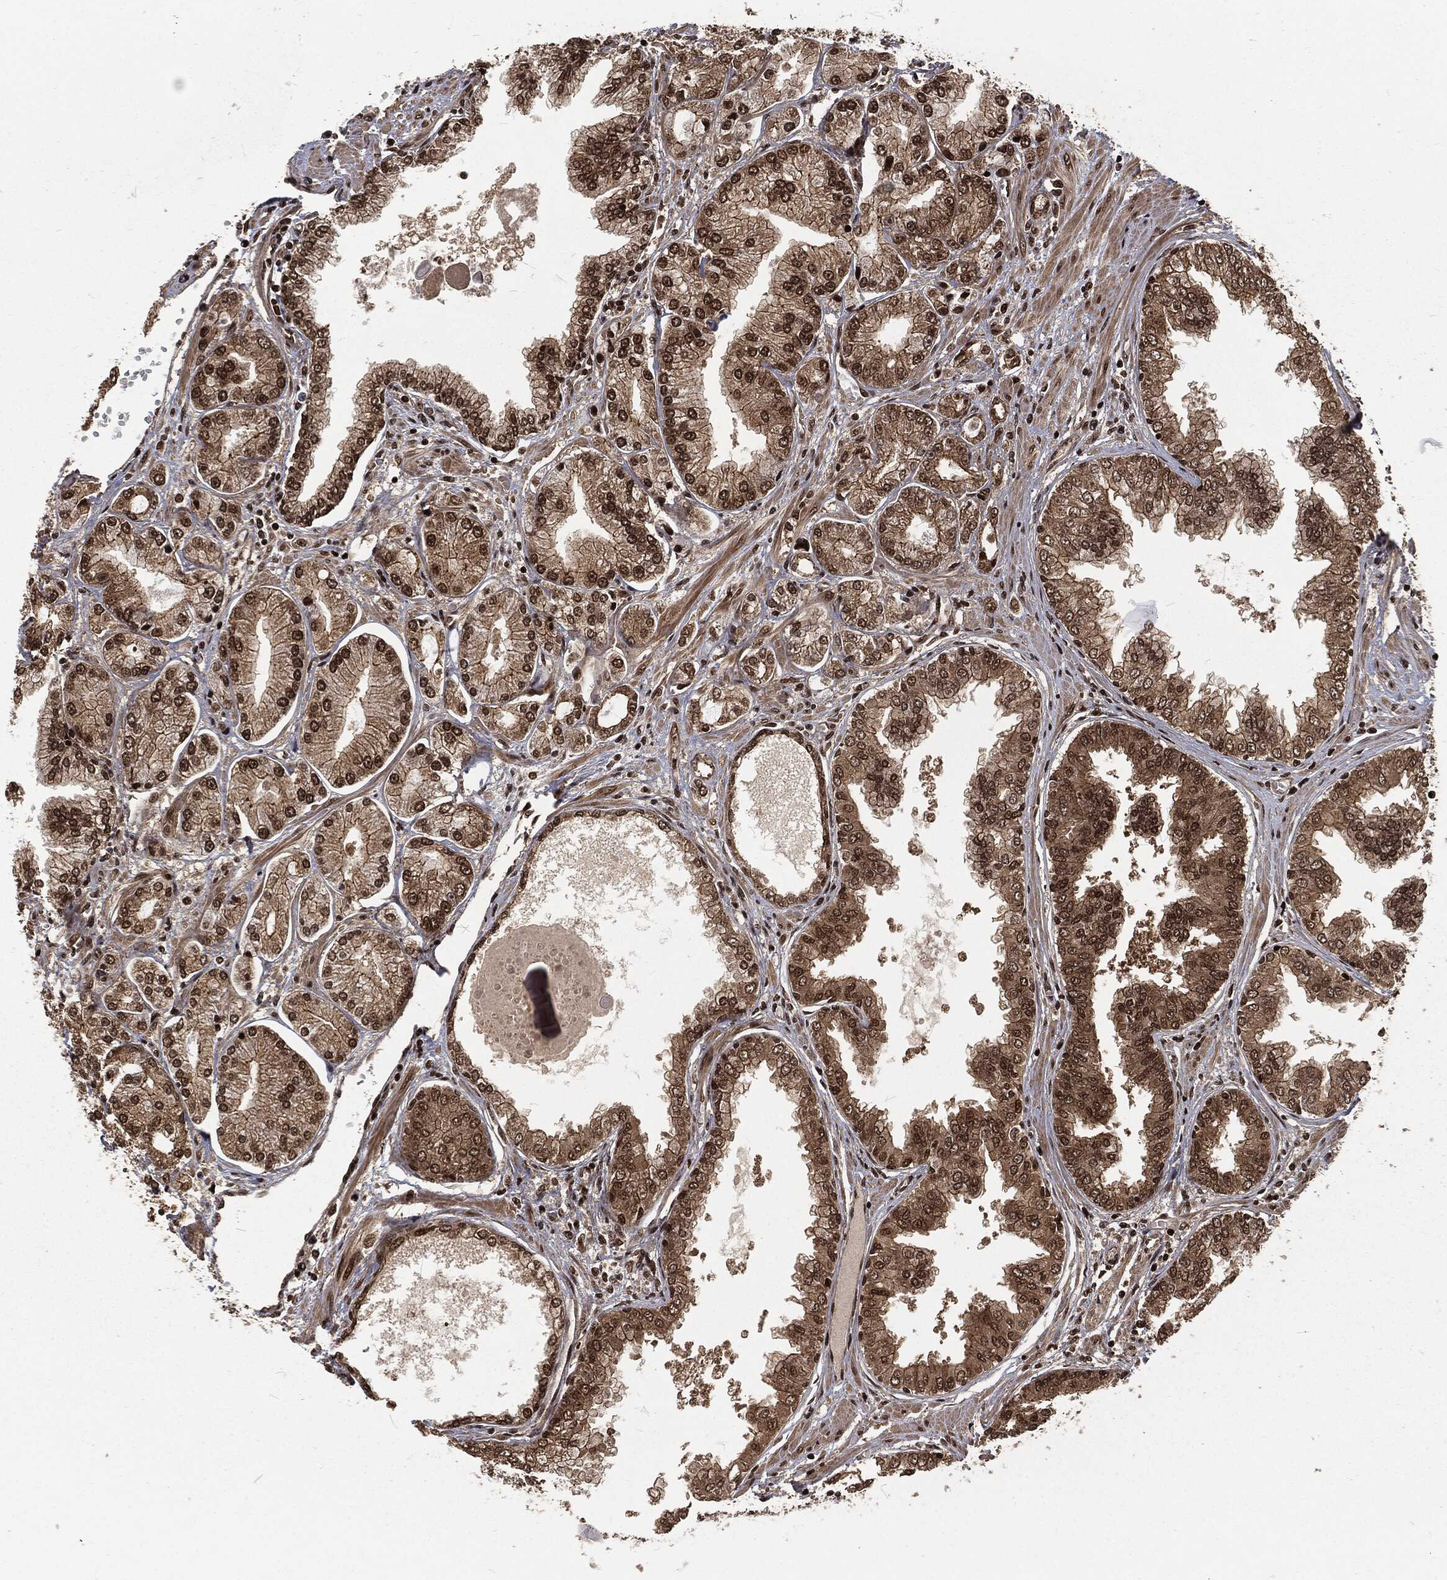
{"staining": {"intensity": "strong", "quantity": "25%-75%", "location": "nuclear"}, "tissue": "prostate cancer", "cell_type": "Tumor cells", "image_type": "cancer", "snomed": [{"axis": "morphology", "description": "Adenocarcinoma, Low grade"}, {"axis": "topography", "description": "Prostate"}], "caption": "Immunohistochemical staining of prostate cancer exhibits strong nuclear protein positivity in about 25%-75% of tumor cells. The staining was performed using DAB (3,3'-diaminobenzidine) to visualize the protein expression in brown, while the nuclei were stained in blue with hematoxylin (Magnification: 20x).", "gene": "NGRN", "patient": {"sex": "male", "age": 72}}